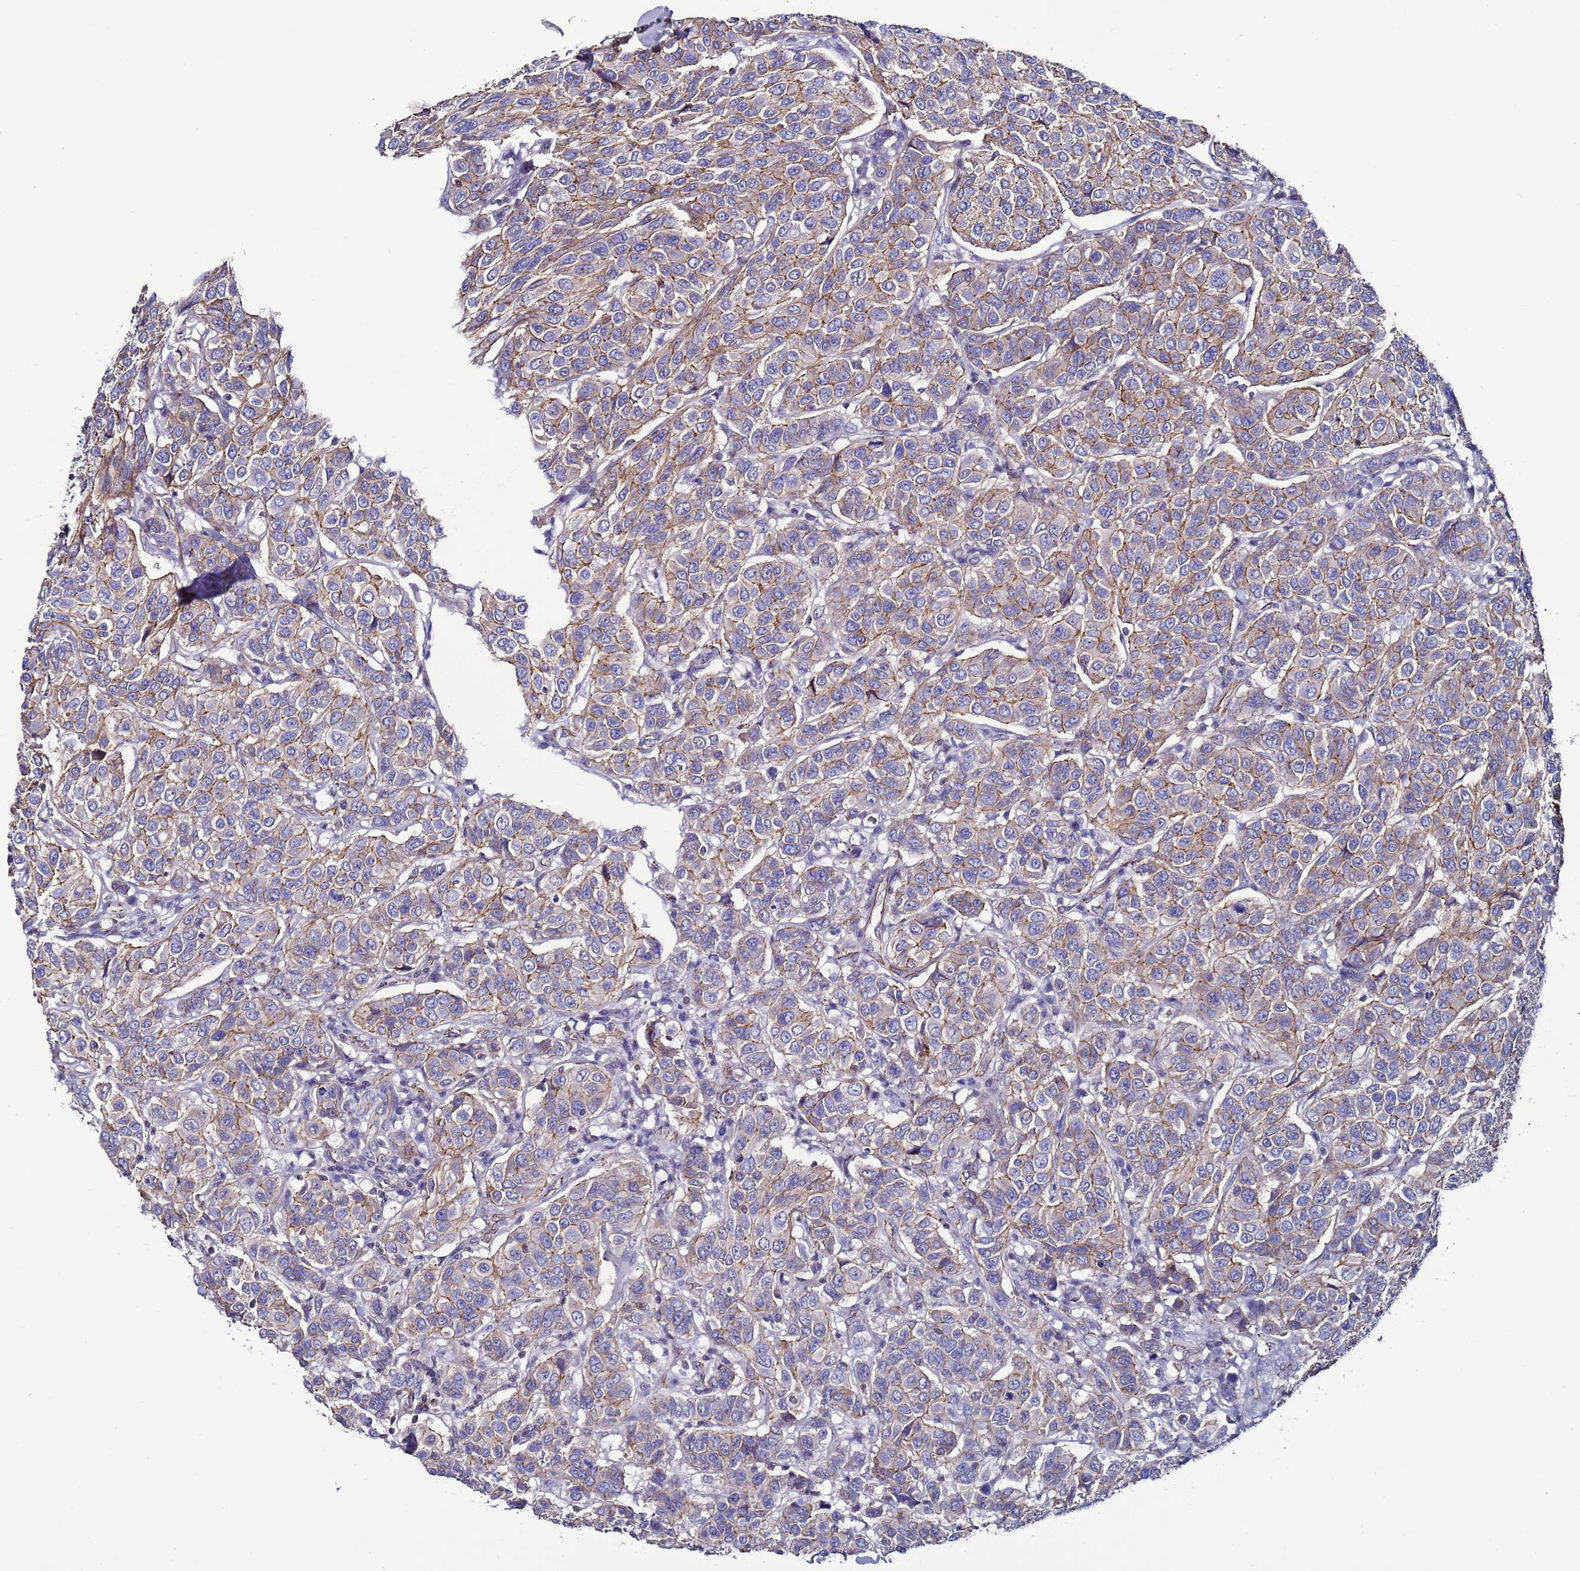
{"staining": {"intensity": "weak", "quantity": "25%-75%", "location": "cytoplasmic/membranous"}, "tissue": "breast cancer", "cell_type": "Tumor cells", "image_type": "cancer", "snomed": [{"axis": "morphology", "description": "Duct carcinoma"}, {"axis": "topography", "description": "Breast"}], "caption": "Immunohistochemical staining of breast intraductal carcinoma shows low levels of weak cytoplasmic/membranous protein expression in approximately 25%-75% of tumor cells. (DAB (3,3'-diaminobenzidine) = brown stain, brightfield microscopy at high magnification).", "gene": "TENM3", "patient": {"sex": "female", "age": 55}}